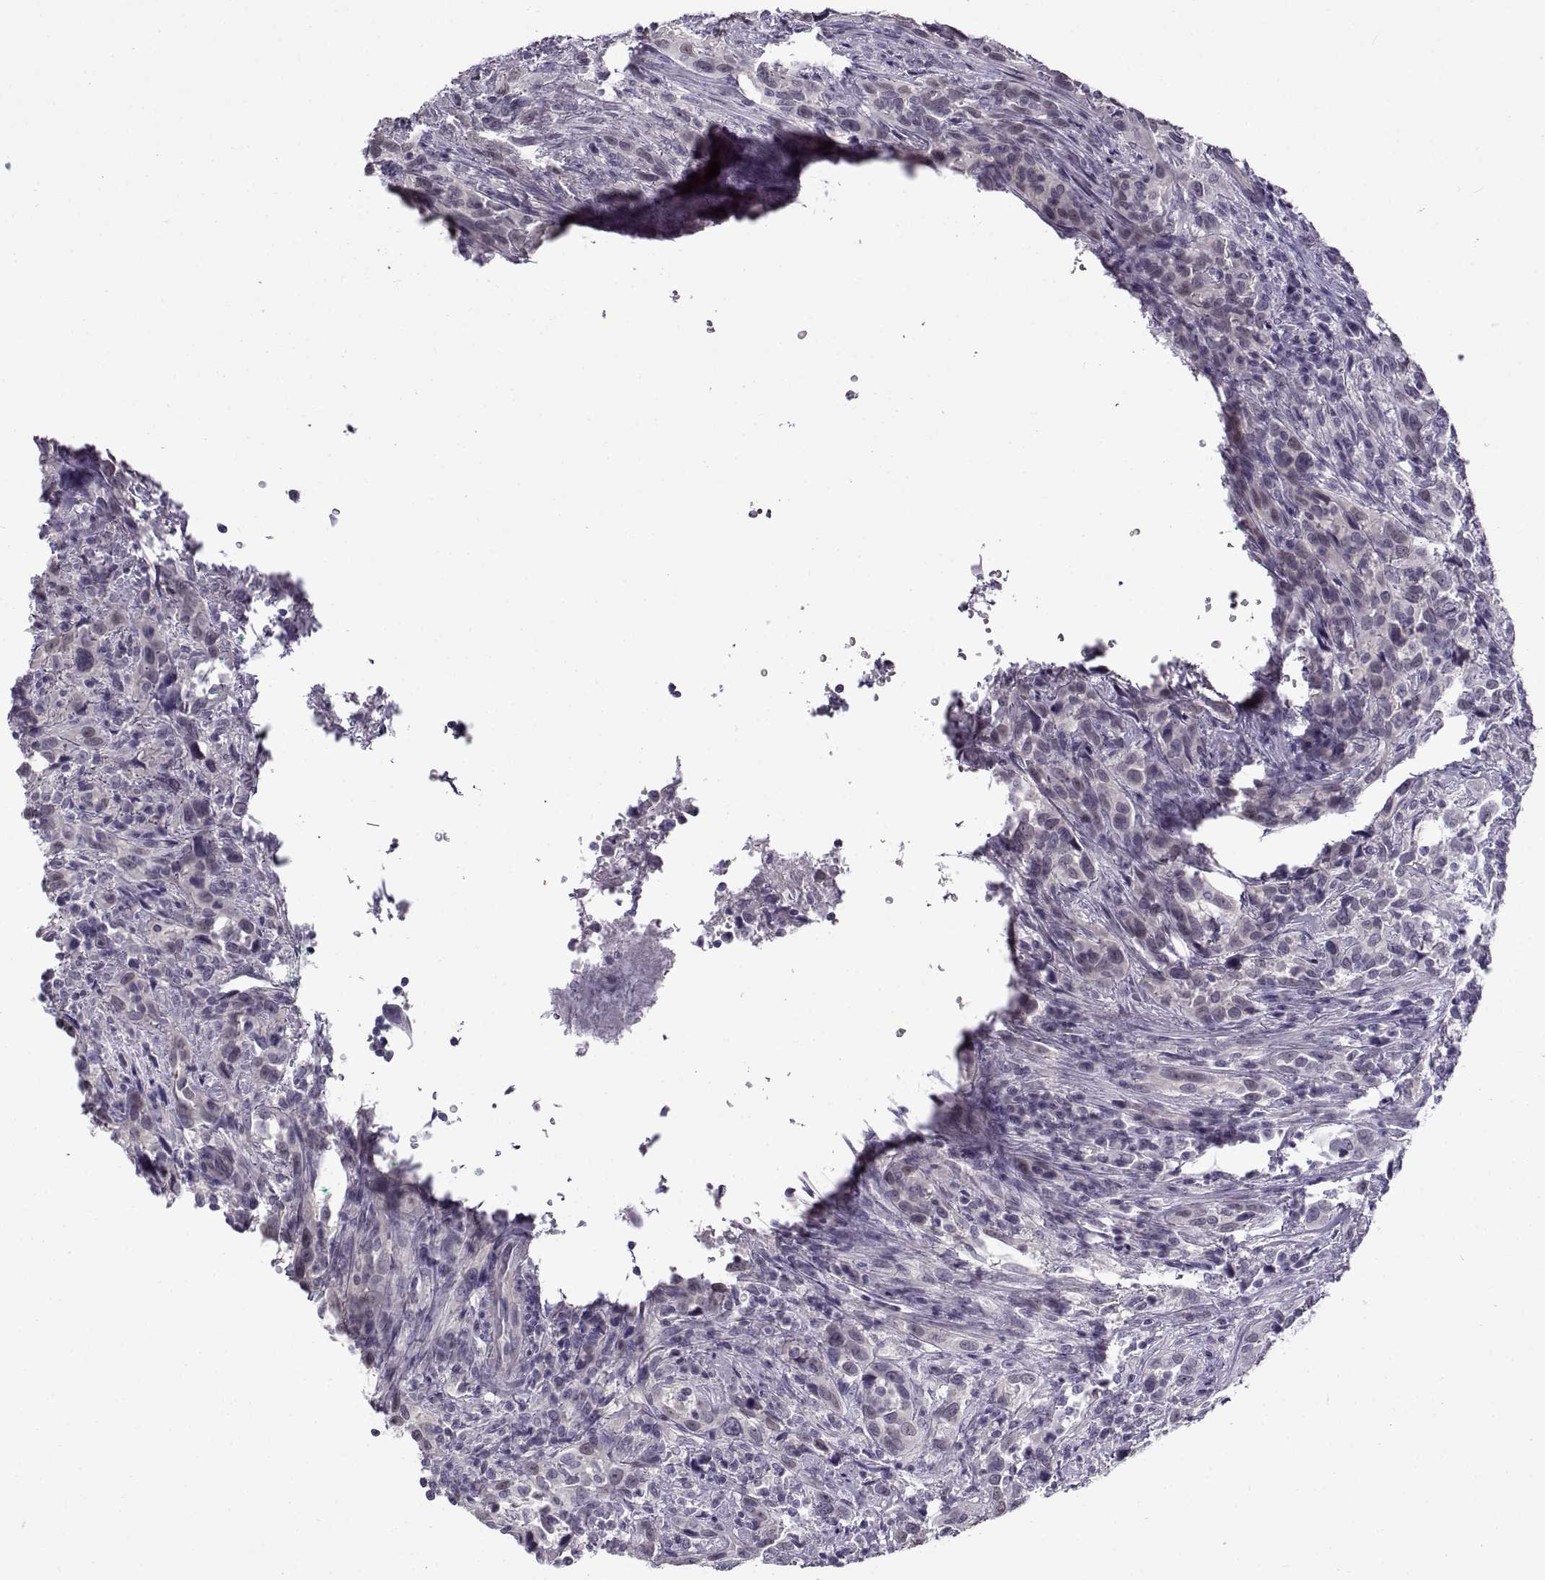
{"staining": {"intensity": "negative", "quantity": "none", "location": "none"}, "tissue": "urothelial cancer", "cell_type": "Tumor cells", "image_type": "cancer", "snomed": [{"axis": "morphology", "description": "Urothelial carcinoma, NOS"}, {"axis": "morphology", "description": "Urothelial carcinoma, High grade"}, {"axis": "topography", "description": "Urinary bladder"}], "caption": "Tumor cells show no significant positivity in urothelial cancer.", "gene": "TEX55", "patient": {"sex": "female", "age": 64}}